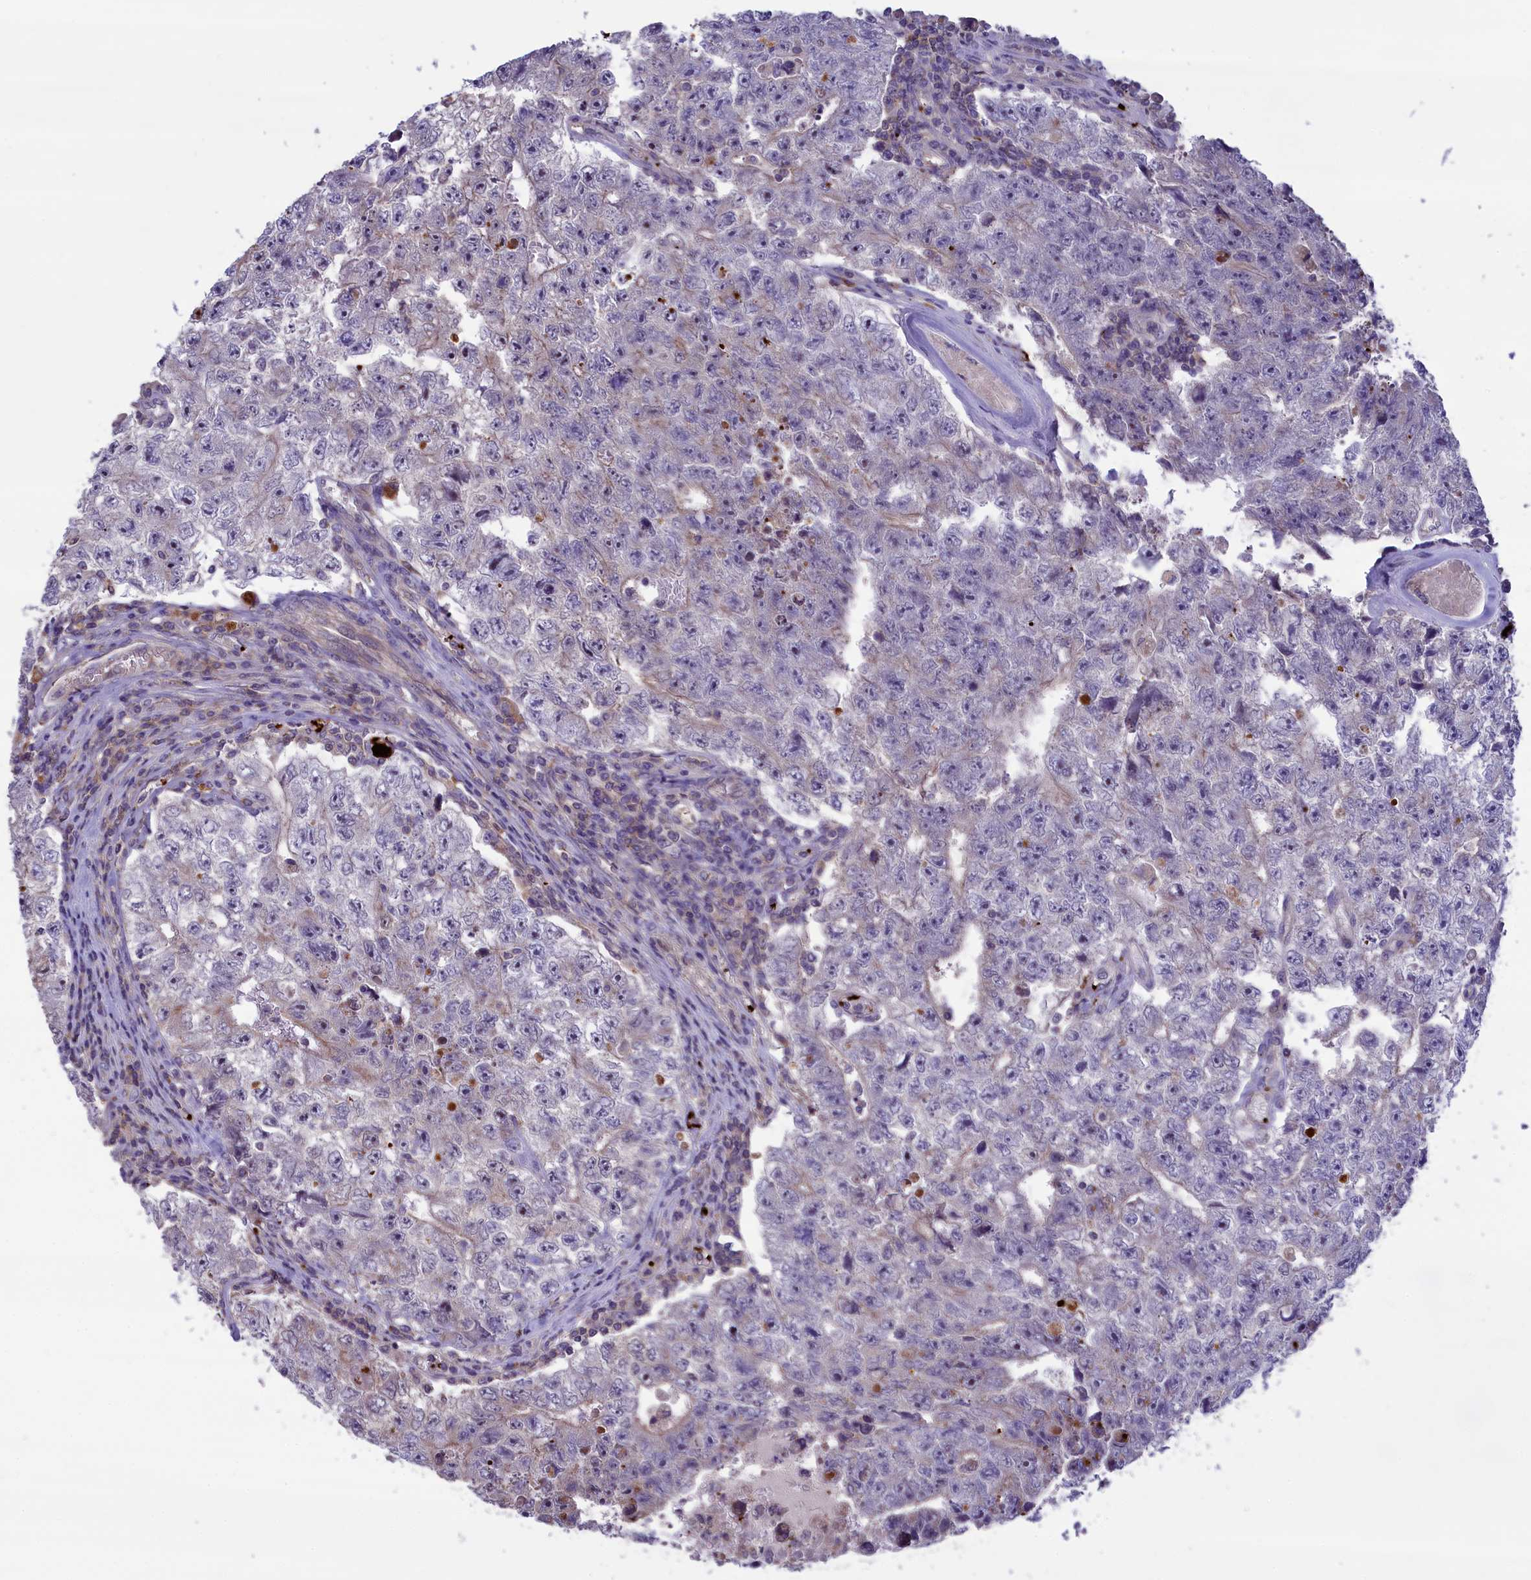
{"staining": {"intensity": "negative", "quantity": "none", "location": "none"}, "tissue": "testis cancer", "cell_type": "Tumor cells", "image_type": "cancer", "snomed": [{"axis": "morphology", "description": "Carcinoma, Embryonal, NOS"}, {"axis": "topography", "description": "Testis"}], "caption": "A histopathology image of human testis embryonal carcinoma is negative for staining in tumor cells.", "gene": "HEATR3", "patient": {"sex": "male", "age": 17}}